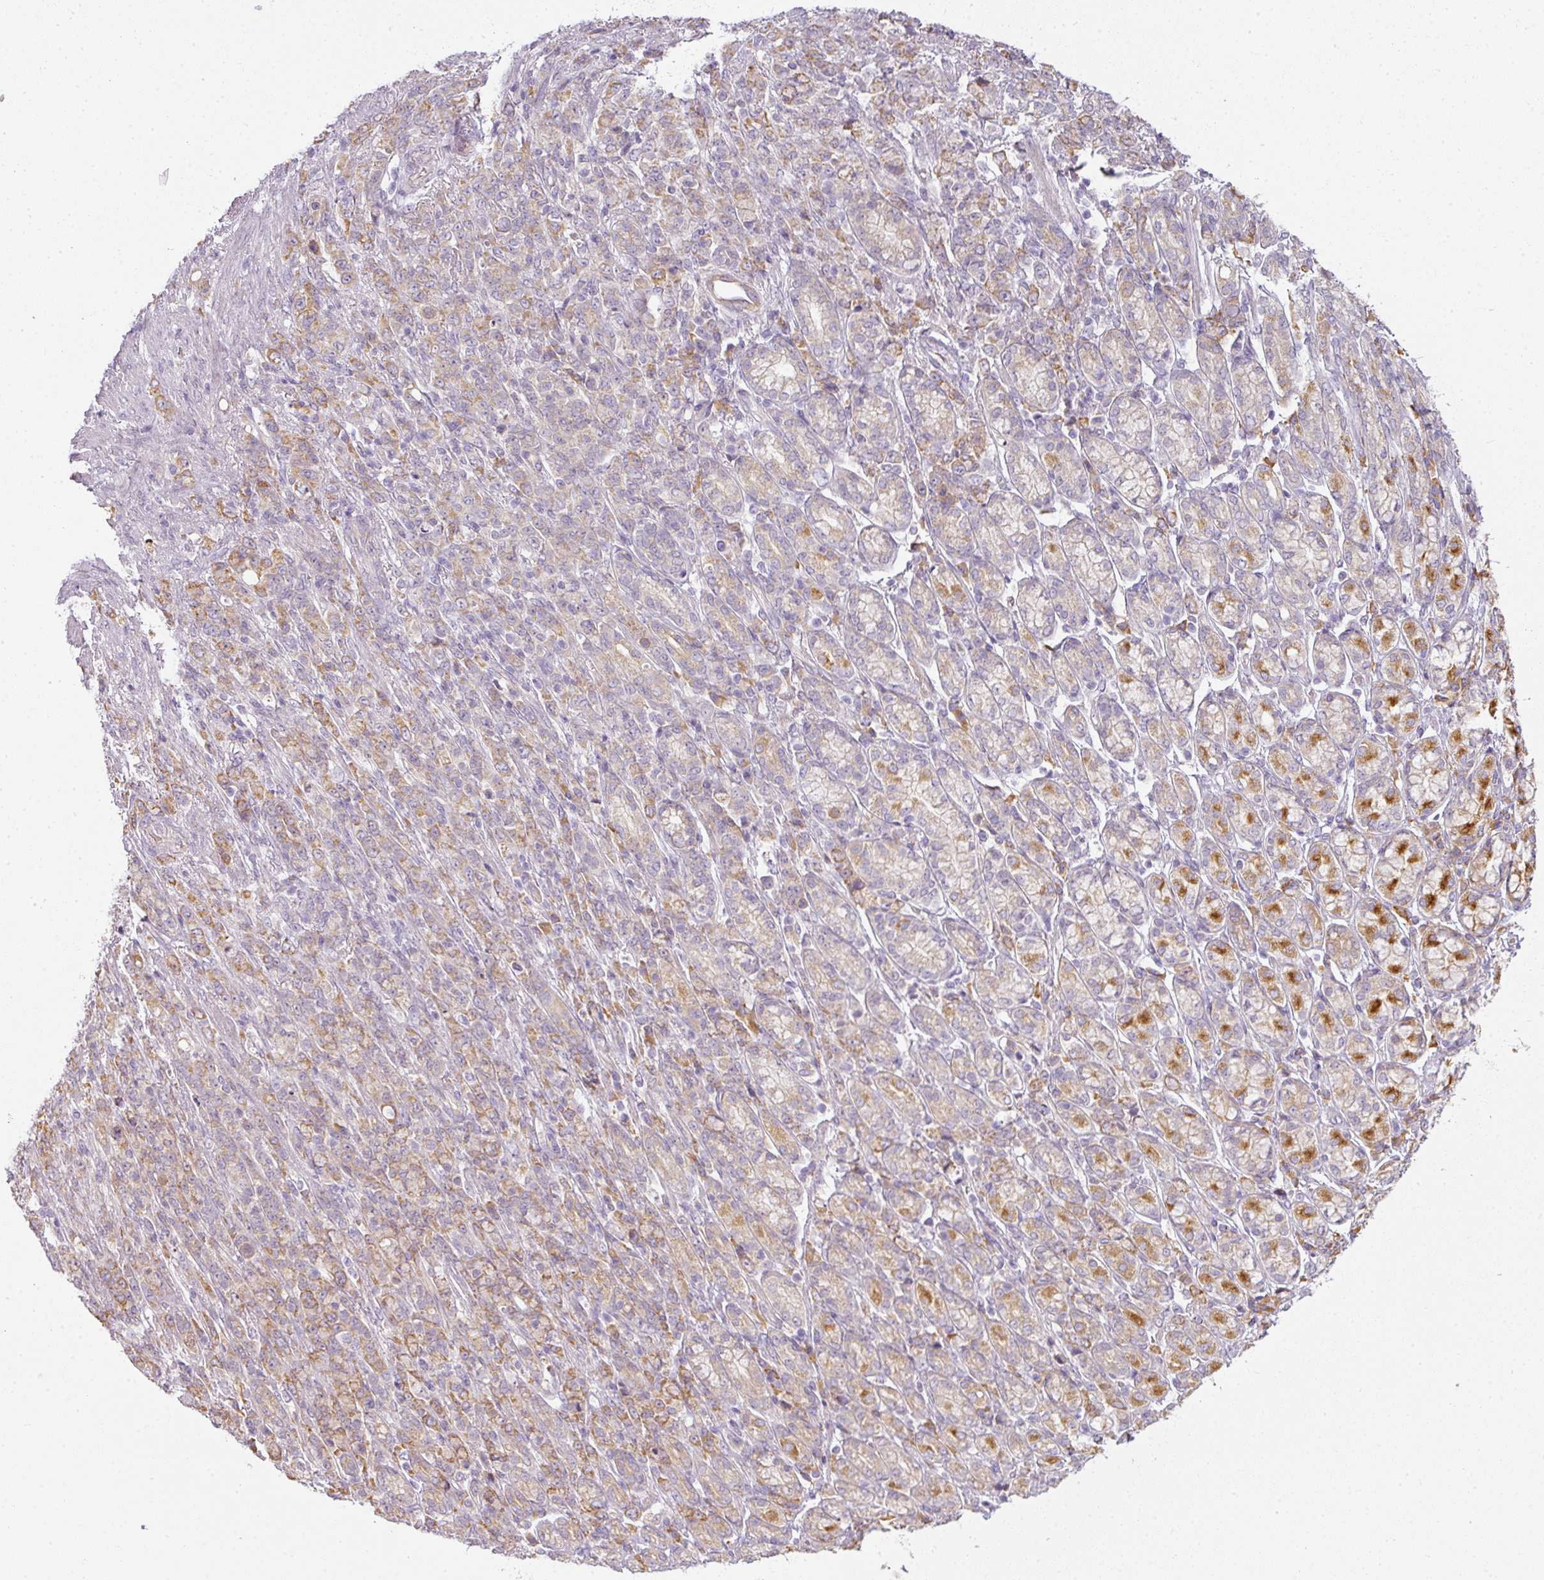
{"staining": {"intensity": "moderate", "quantity": "<25%", "location": "cytoplasmic/membranous"}, "tissue": "stomach cancer", "cell_type": "Tumor cells", "image_type": "cancer", "snomed": [{"axis": "morphology", "description": "Adenocarcinoma, NOS"}, {"axis": "topography", "description": "Stomach"}], "caption": "Immunohistochemistry micrograph of neoplastic tissue: human stomach cancer stained using immunohistochemistry demonstrates low levels of moderate protein expression localized specifically in the cytoplasmic/membranous of tumor cells, appearing as a cytoplasmic/membranous brown color.", "gene": "LY75", "patient": {"sex": "female", "age": 79}}